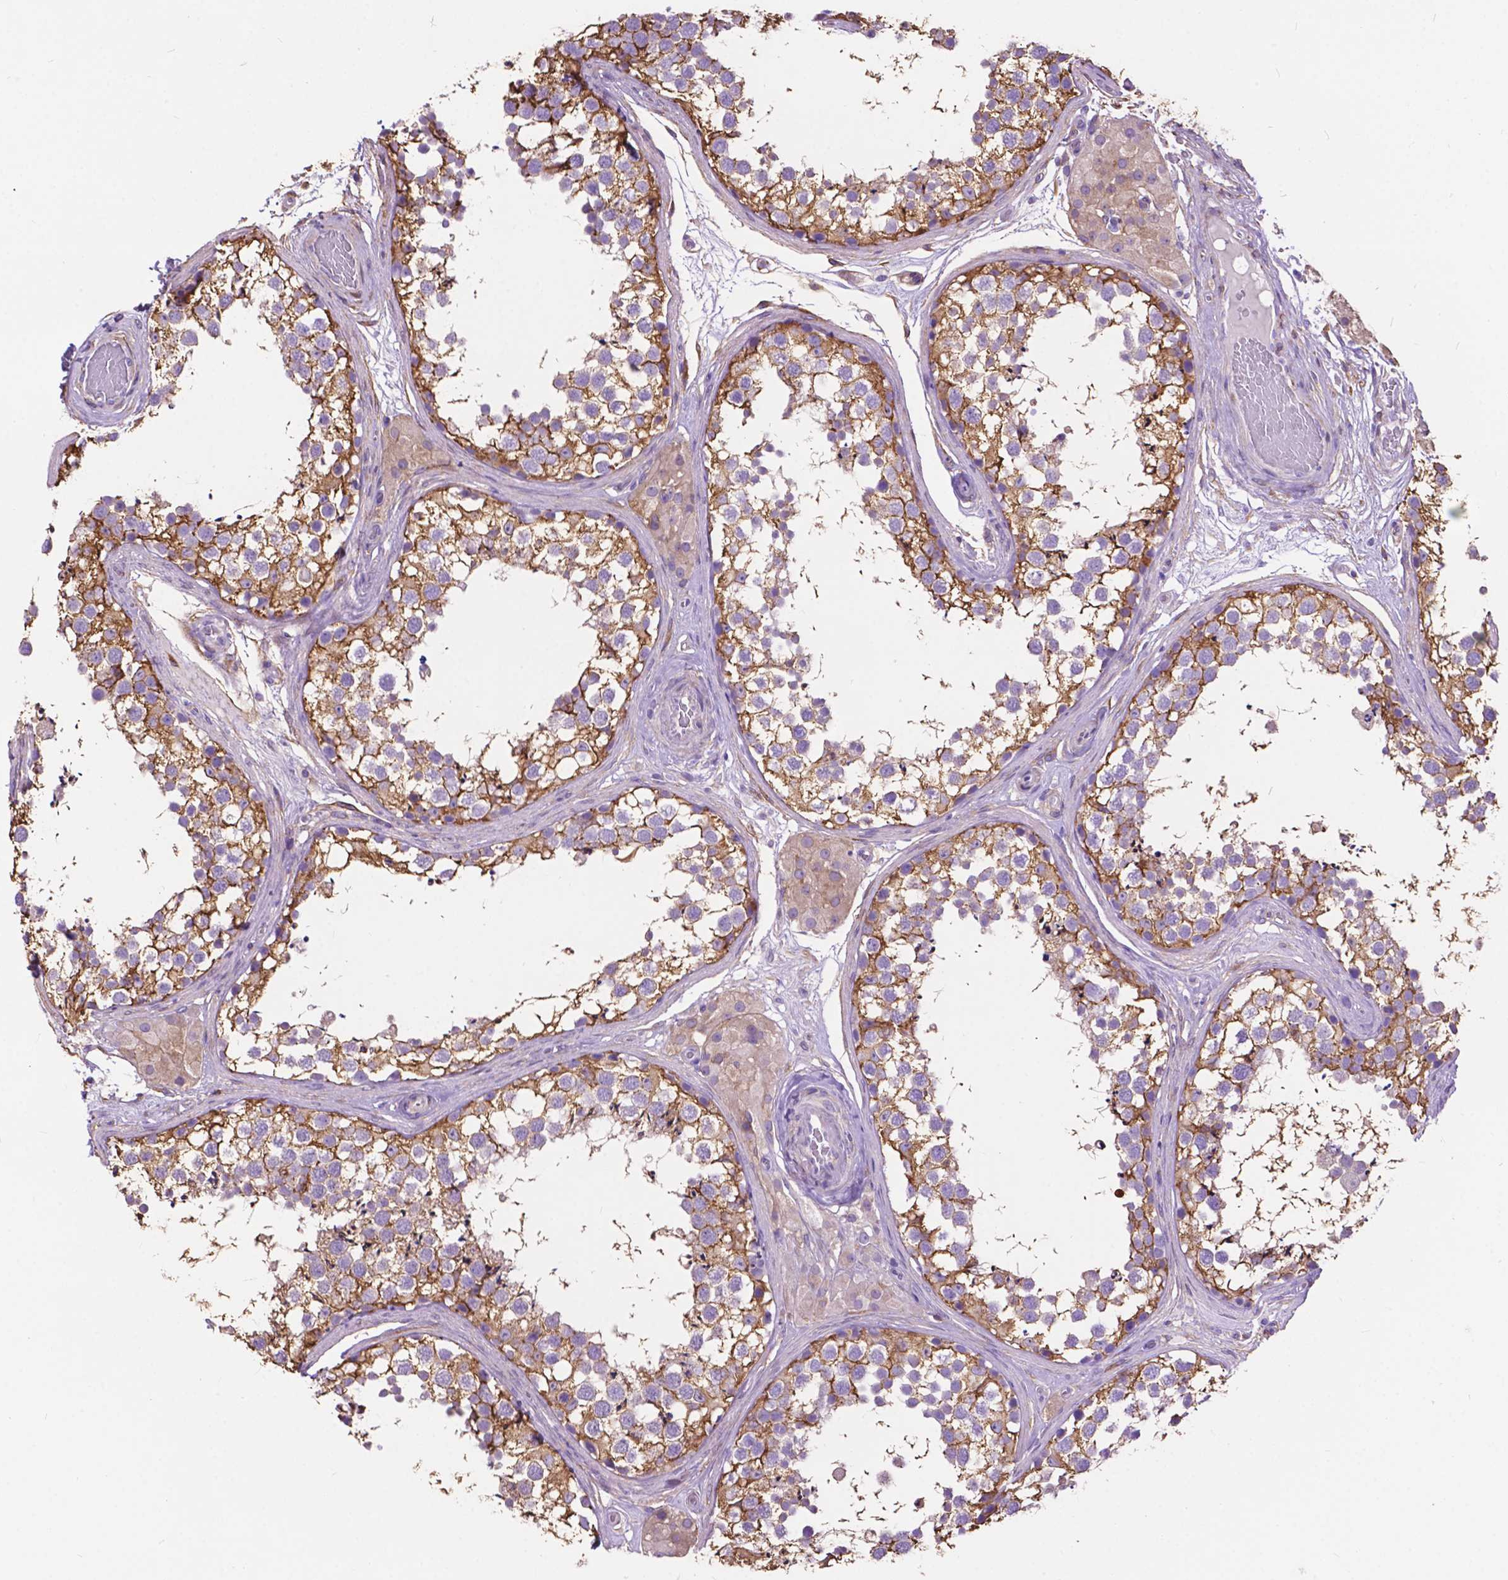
{"staining": {"intensity": "moderate", "quantity": ">75%", "location": "cytoplasmic/membranous"}, "tissue": "testis", "cell_type": "Cells in seminiferous ducts", "image_type": "normal", "snomed": [{"axis": "morphology", "description": "Normal tissue, NOS"}, {"axis": "morphology", "description": "Seminoma, NOS"}, {"axis": "topography", "description": "Testis"}], "caption": "This is an image of IHC staining of normal testis, which shows moderate positivity in the cytoplasmic/membranous of cells in seminiferous ducts.", "gene": "PCDHA12", "patient": {"sex": "male", "age": 65}}